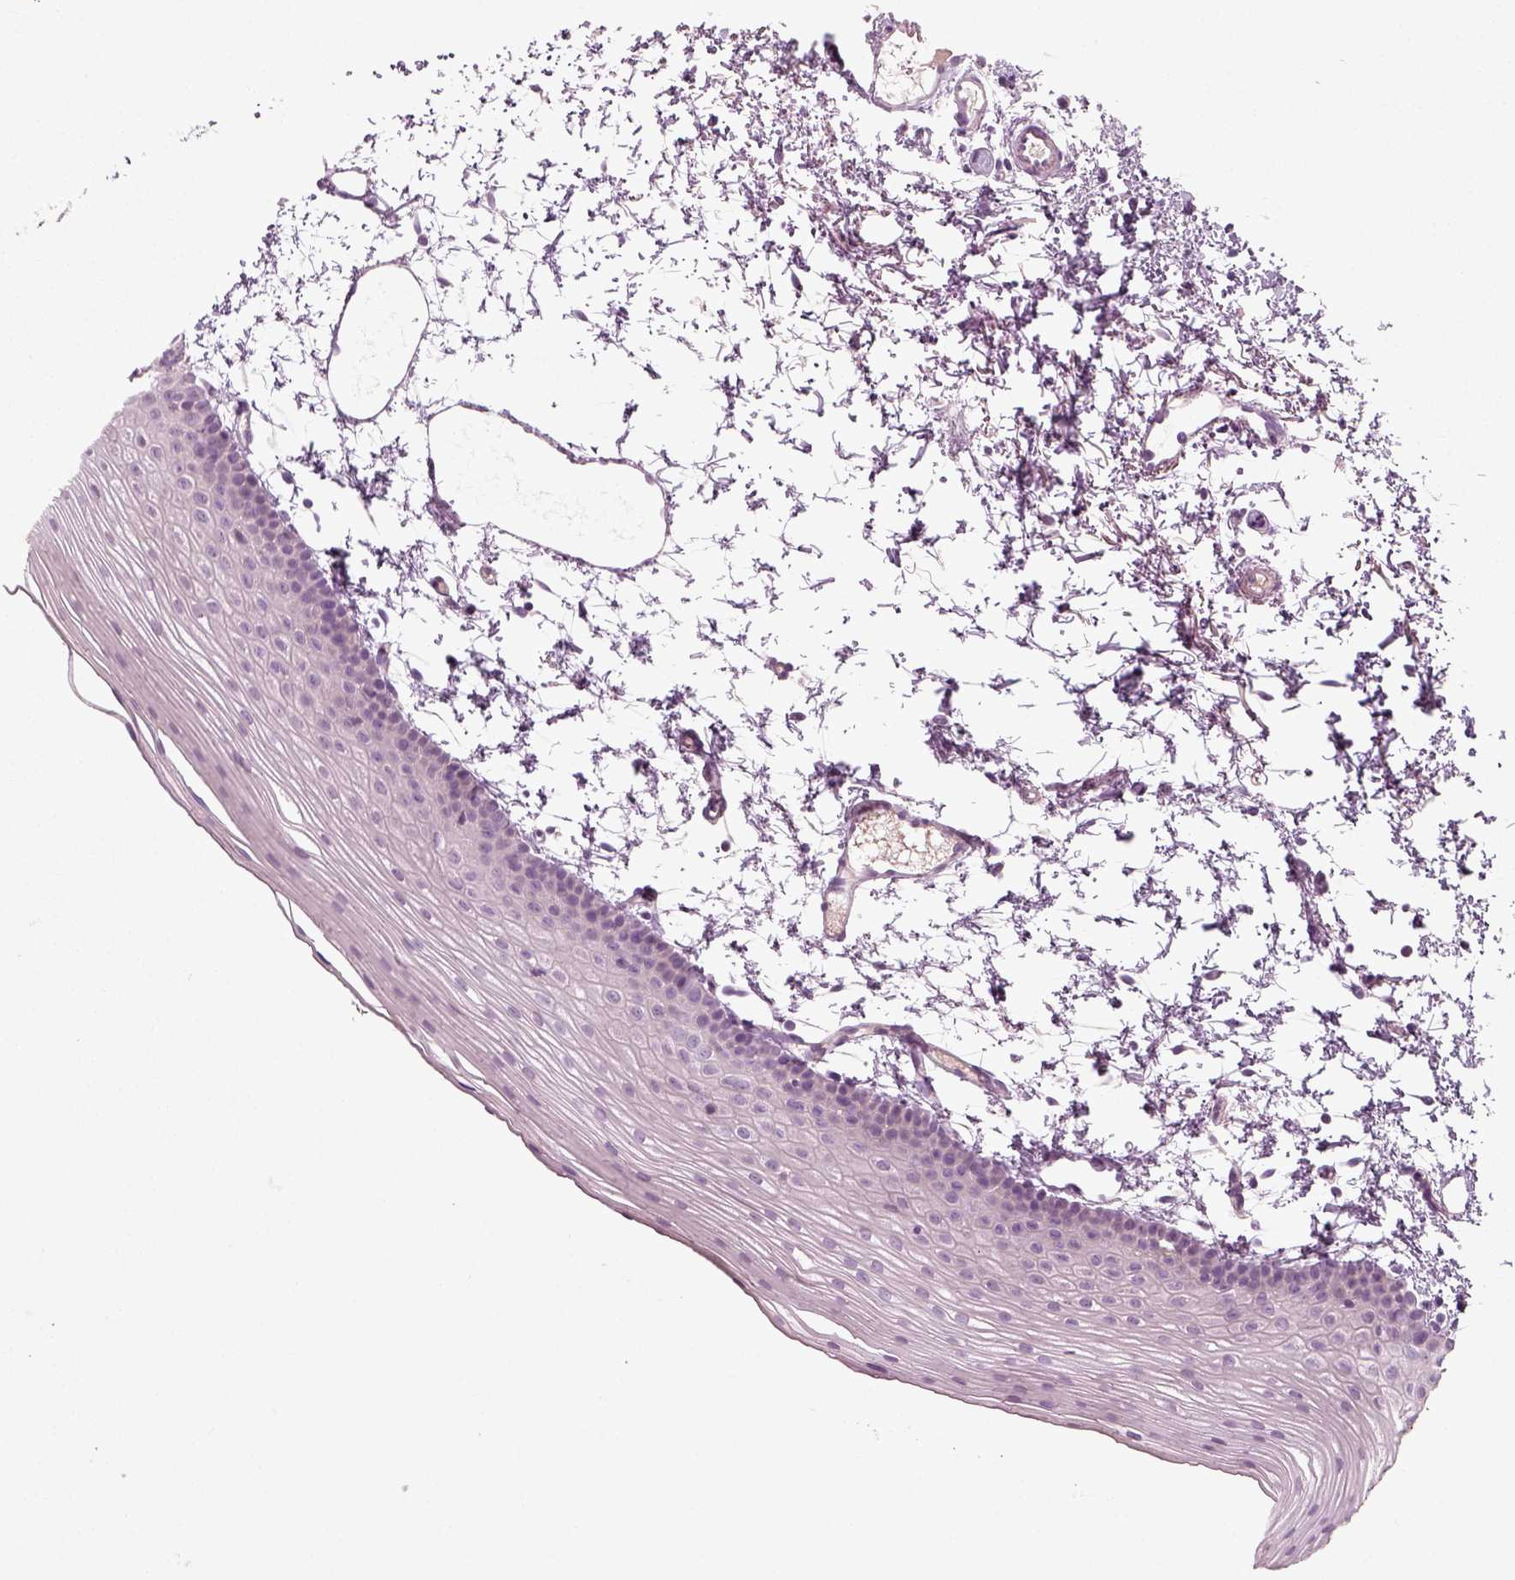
{"staining": {"intensity": "negative", "quantity": "none", "location": "none"}, "tissue": "oral mucosa", "cell_type": "Squamous epithelial cells", "image_type": "normal", "snomed": [{"axis": "morphology", "description": "Normal tissue, NOS"}, {"axis": "topography", "description": "Oral tissue"}], "caption": "Immunohistochemistry (IHC) of normal oral mucosa demonstrates no positivity in squamous epithelial cells. The staining was performed using DAB to visualize the protein expression in brown, while the nuclei were stained in blue with hematoxylin (Magnification: 20x).", "gene": "RND2", "patient": {"sex": "female", "age": 57}}